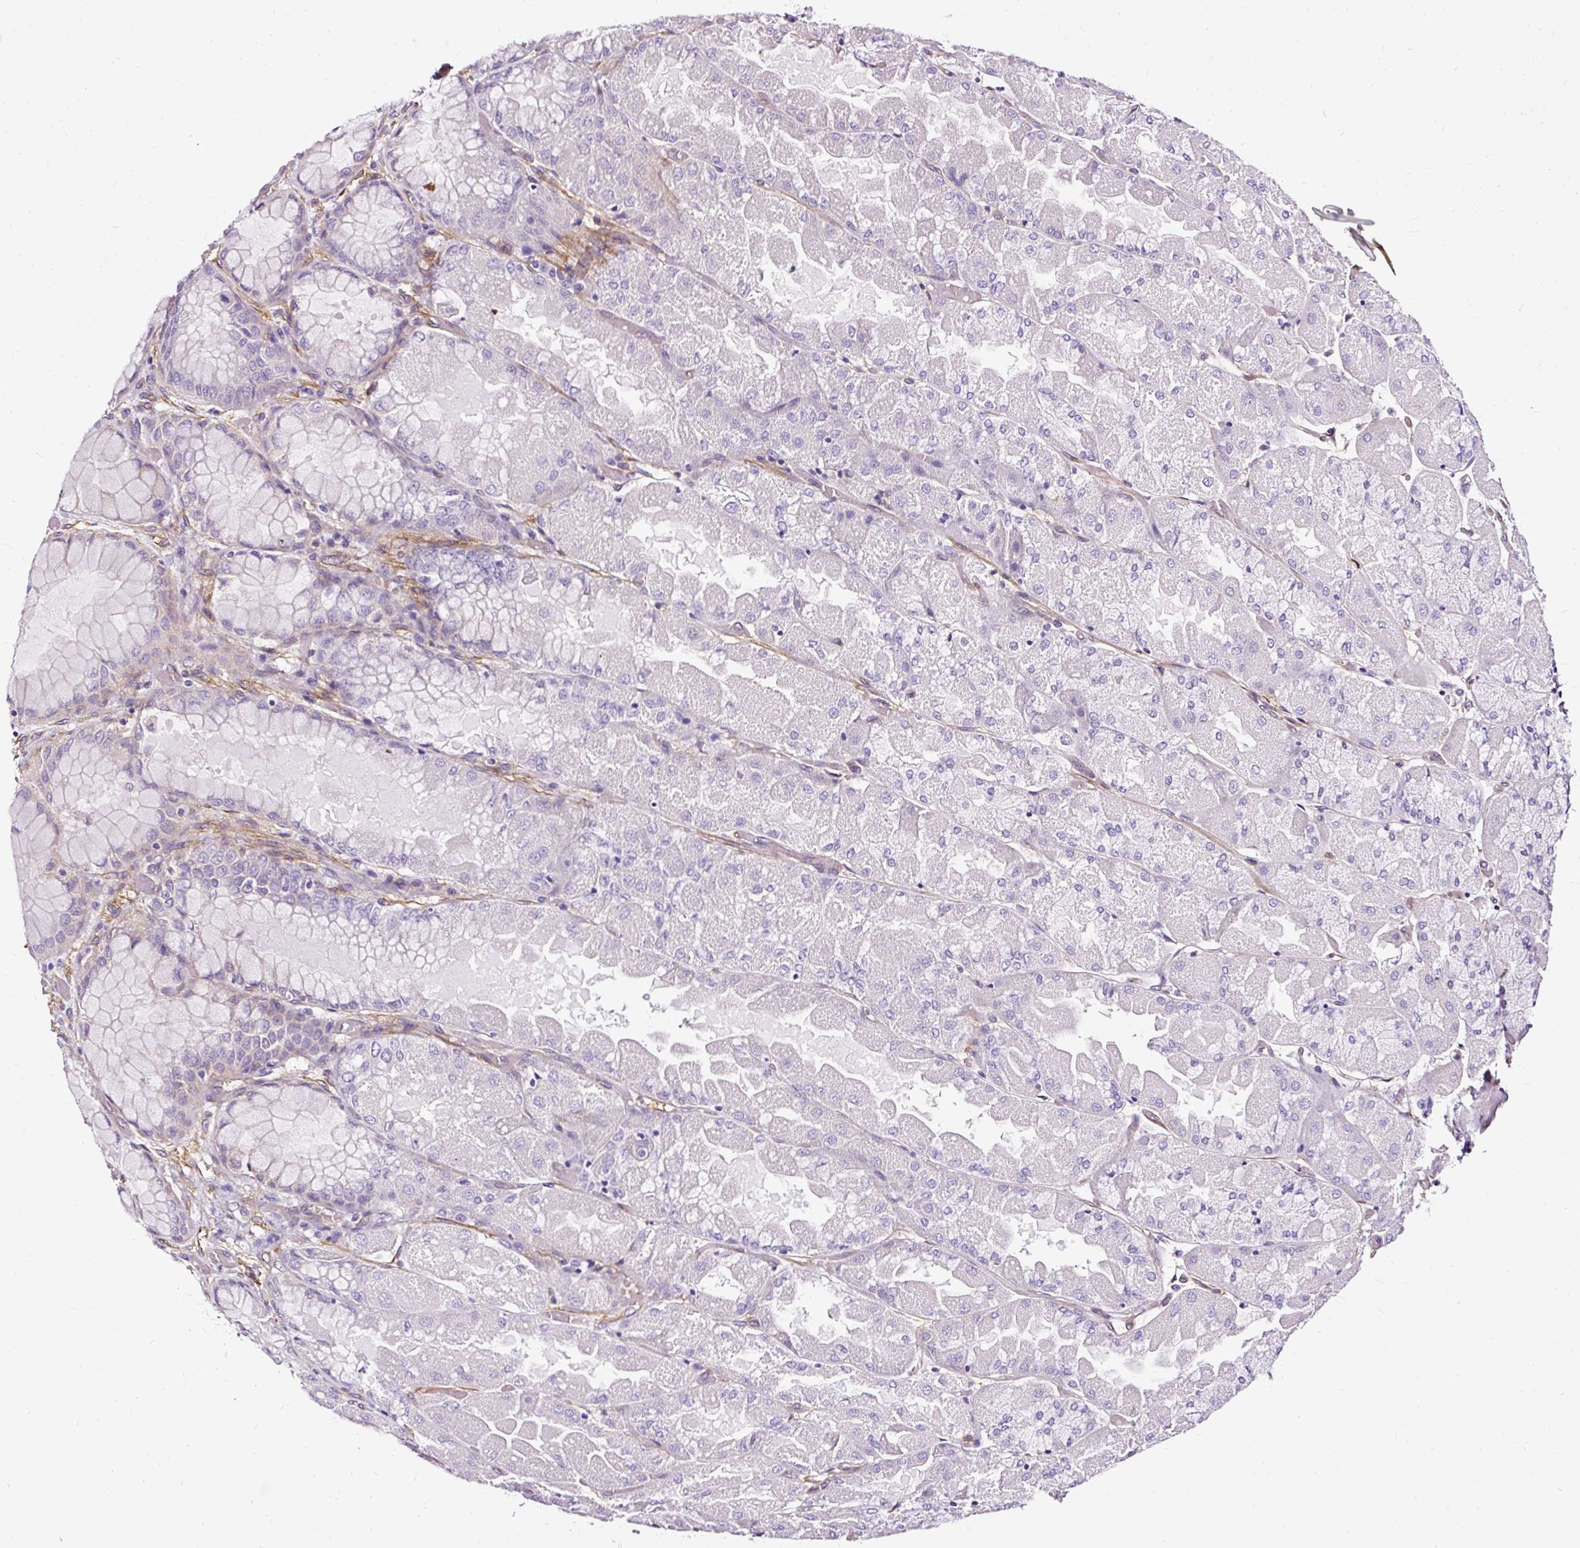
{"staining": {"intensity": "negative", "quantity": "none", "location": "none"}, "tissue": "stomach", "cell_type": "Glandular cells", "image_type": "normal", "snomed": [{"axis": "morphology", "description": "Normal tissue, NOS"}, {"axis": "topography", "description": "Stomach"}], "caption": "Photomicrograph shows no protein positivity in glandular cells of benign stomach. Brightfield microscopy of immunohistochemistry stained with DAB (3,3'-diaminobenzidine) (brown) and hematoxylin (blue), captured at high magnification.", "gene": "SLC7A8", "patient": {"sex": "female", "age": 61}}